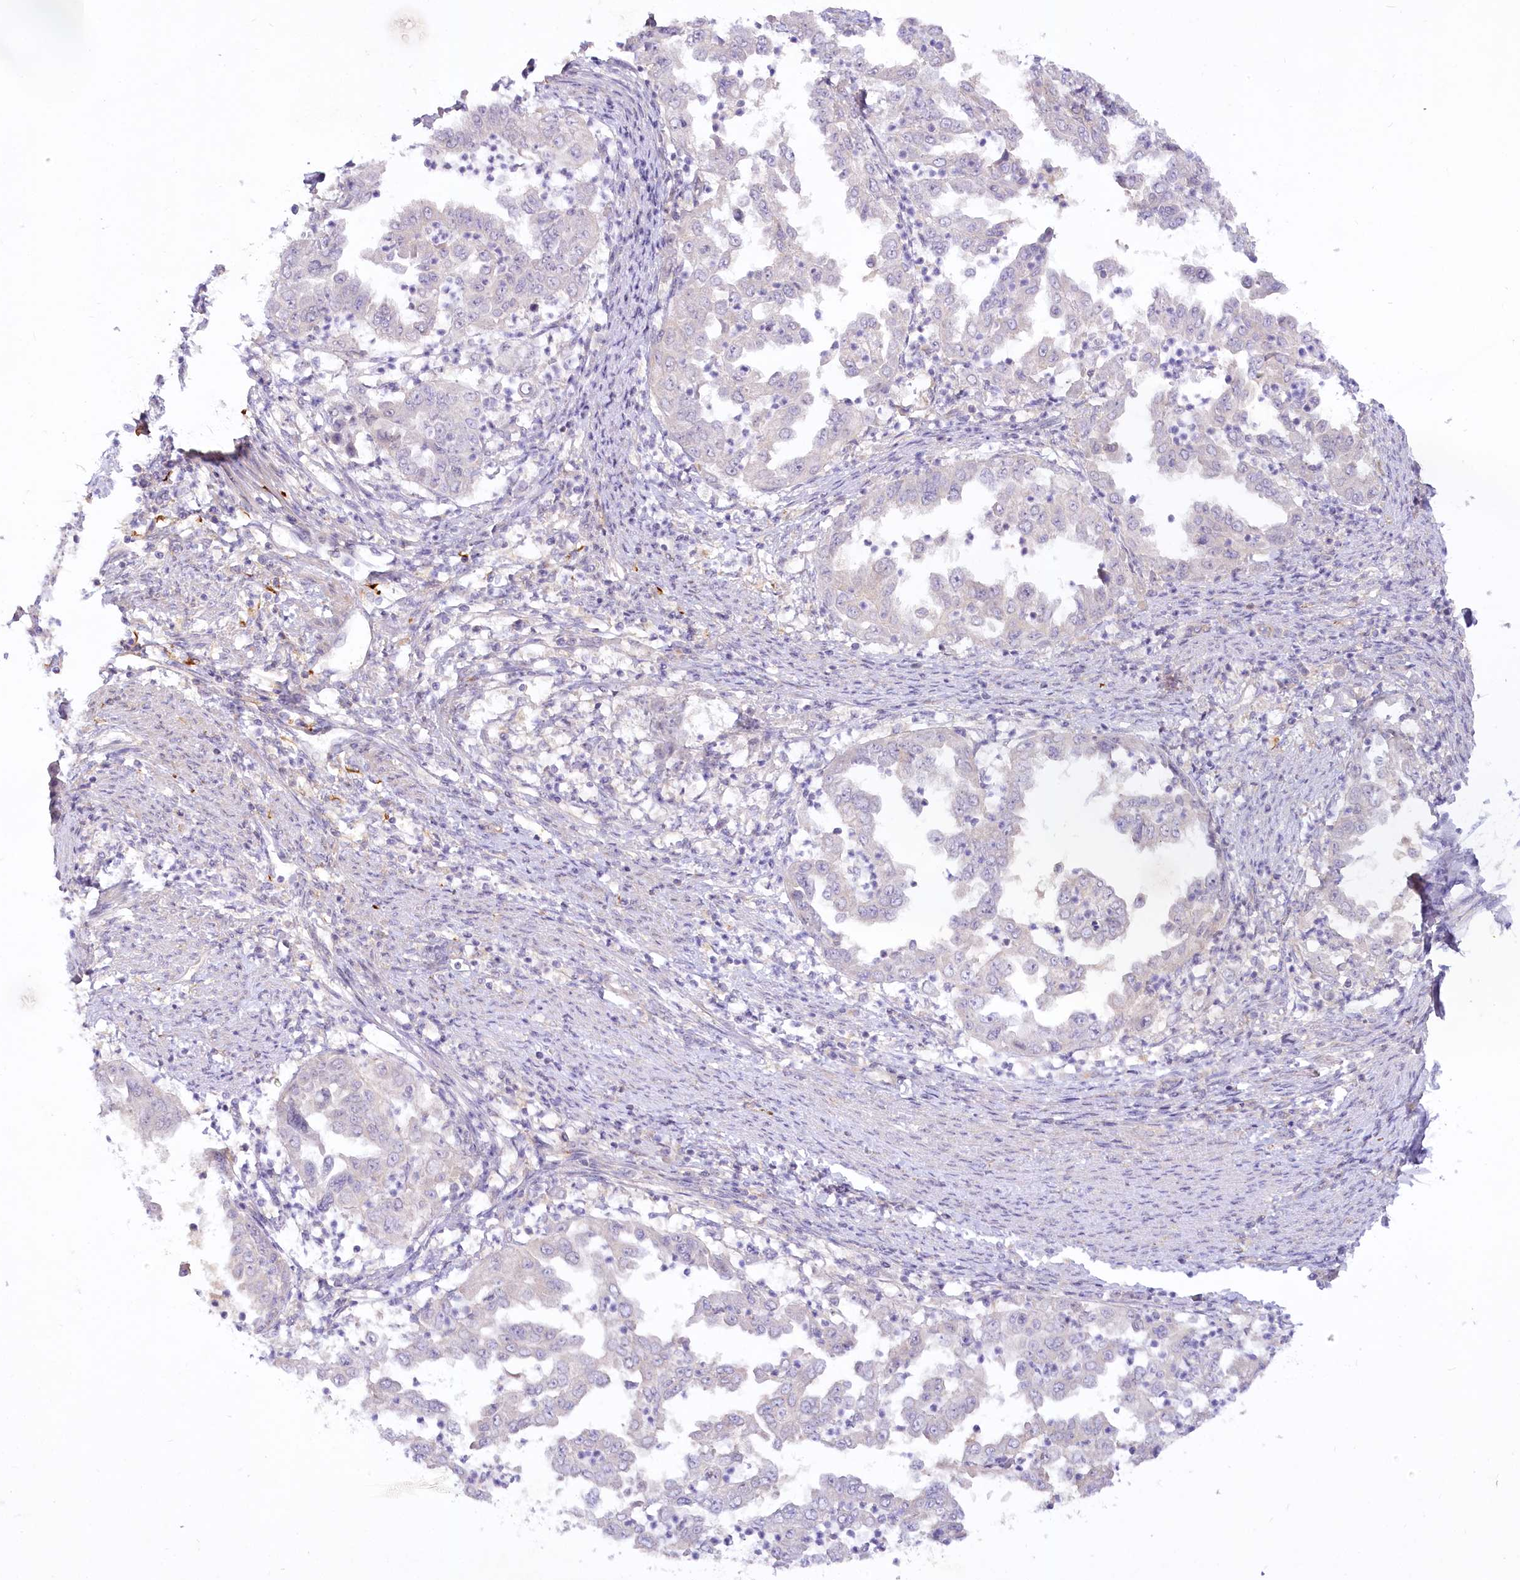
{"staining": {"intensity": "negative", "quantity": "none", "location": "none"}, "tissue": "endometrial cancer", "cell_type": "Tumor cells", "image_type": "cancer", "snomed": [{"axis": "morphology", "description": "Adenocarcinoma, NOS"}, {"axis": "topography", "description": "Endometrium"}], "caption": "Human endometrial cancer (adenocarcinoma) stained for a protein using IHC demonstrates no positivity in tumor cells.", "gene": "EFHC2", "patient": {"sex": "female", "age": 85}}